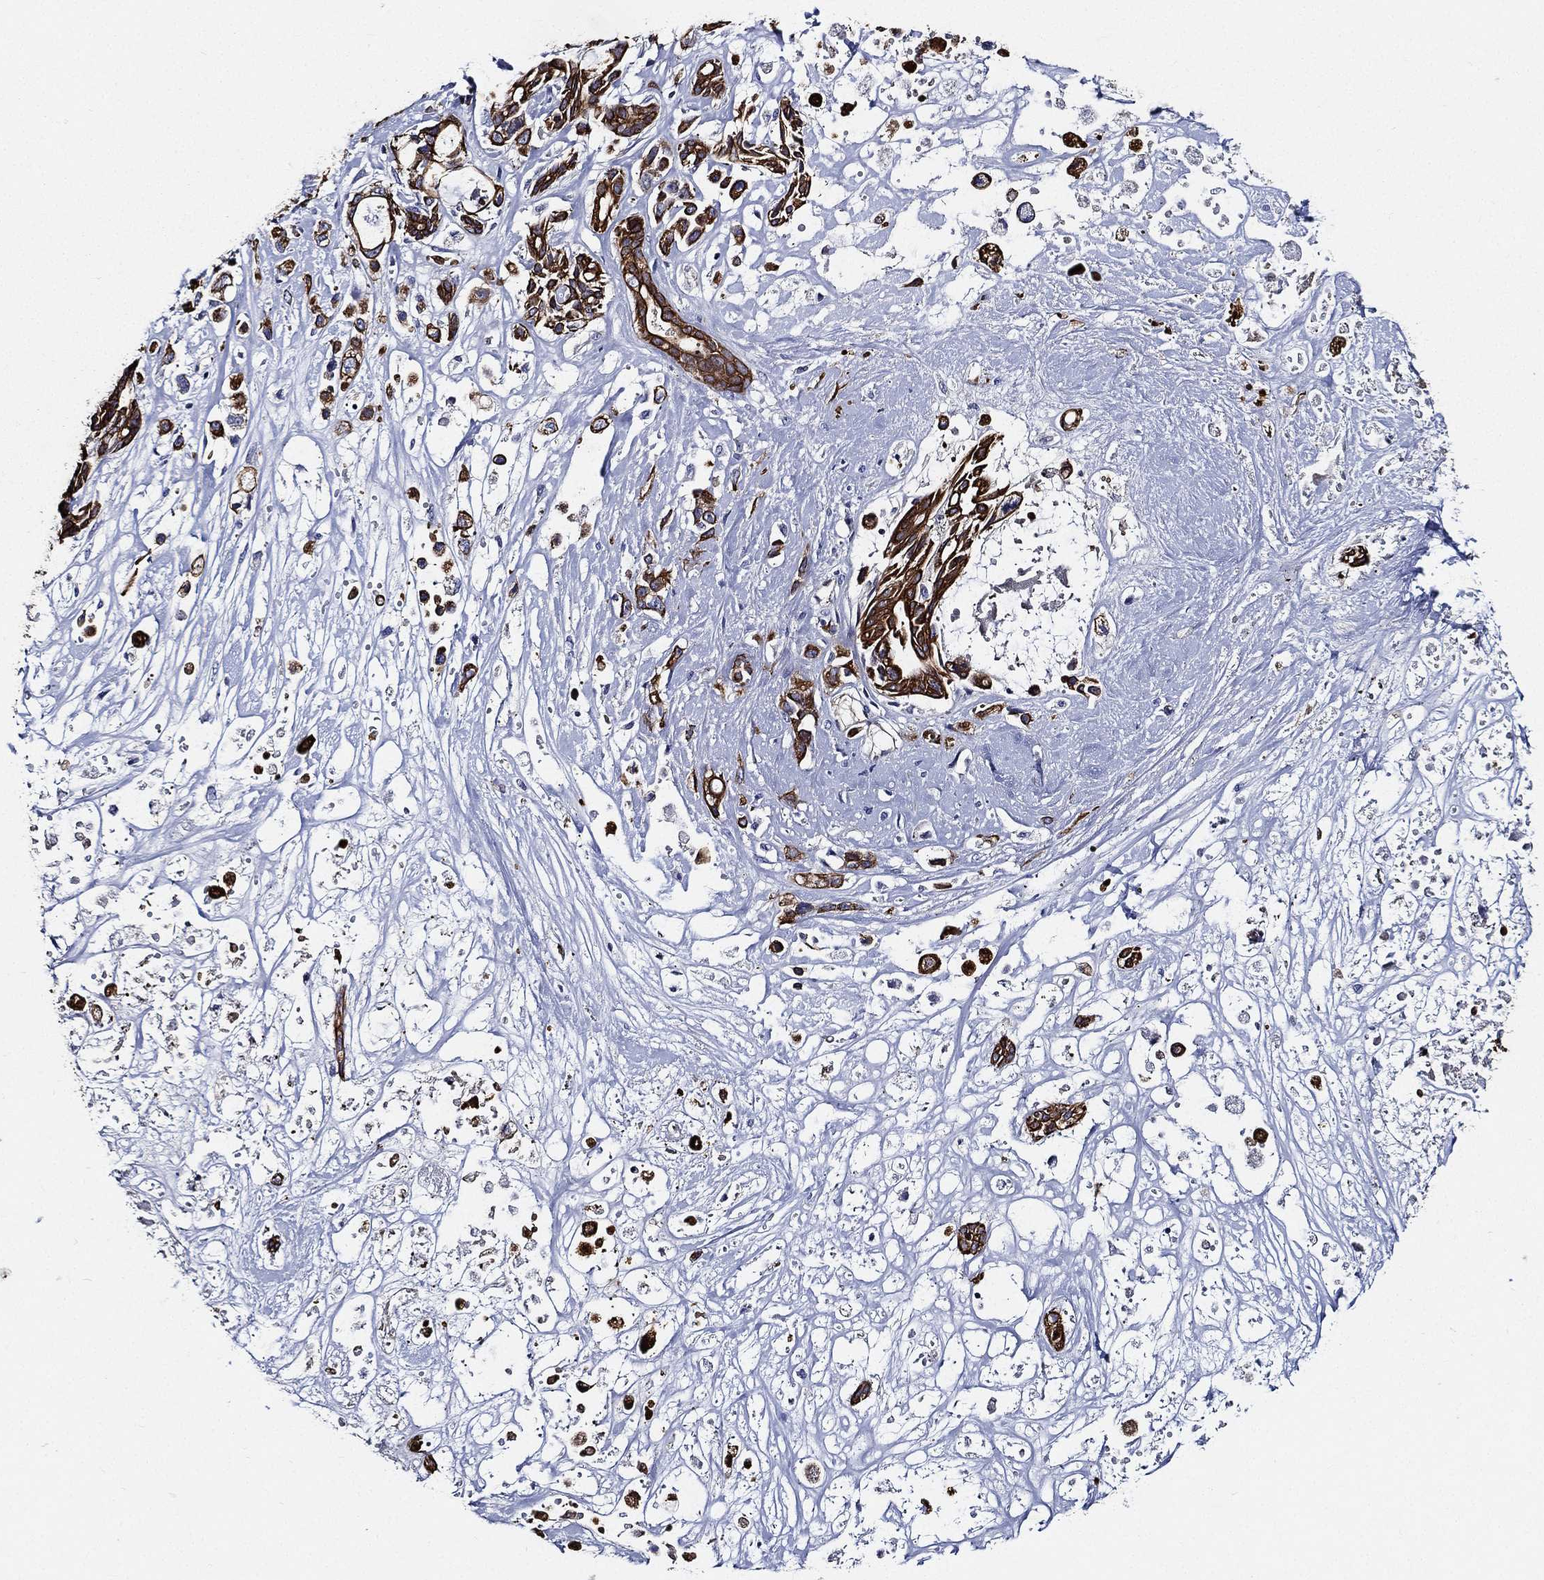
{"staining": {"intensity": "strong", "quantity": ">75%", "location": "cytoplasmic/membranous"}, "tissue": "pancreatic cancer", "cell_type": "Tumor cells", "image_type": "cancer", "snomed": [{"axis": "morphology", "description": "Adenocarcinoma, NOS"}, {"axis": "topography", "description": "Pancreas"}], "caption": "Immunohistochemical staining of human pancreatic cancer shows high levels of strong cytoplasmic/membranous expression in about >75% of tumor cells. The staining was performed using DAB (3,3'-diaminobenzidine) to visualize the protein expression in brown, while the nuclei were stained in blue with hematoxylin (Magnification: 20x).", "gene": "NEDD9", "patient": {"sex": "male", "age": 44}}